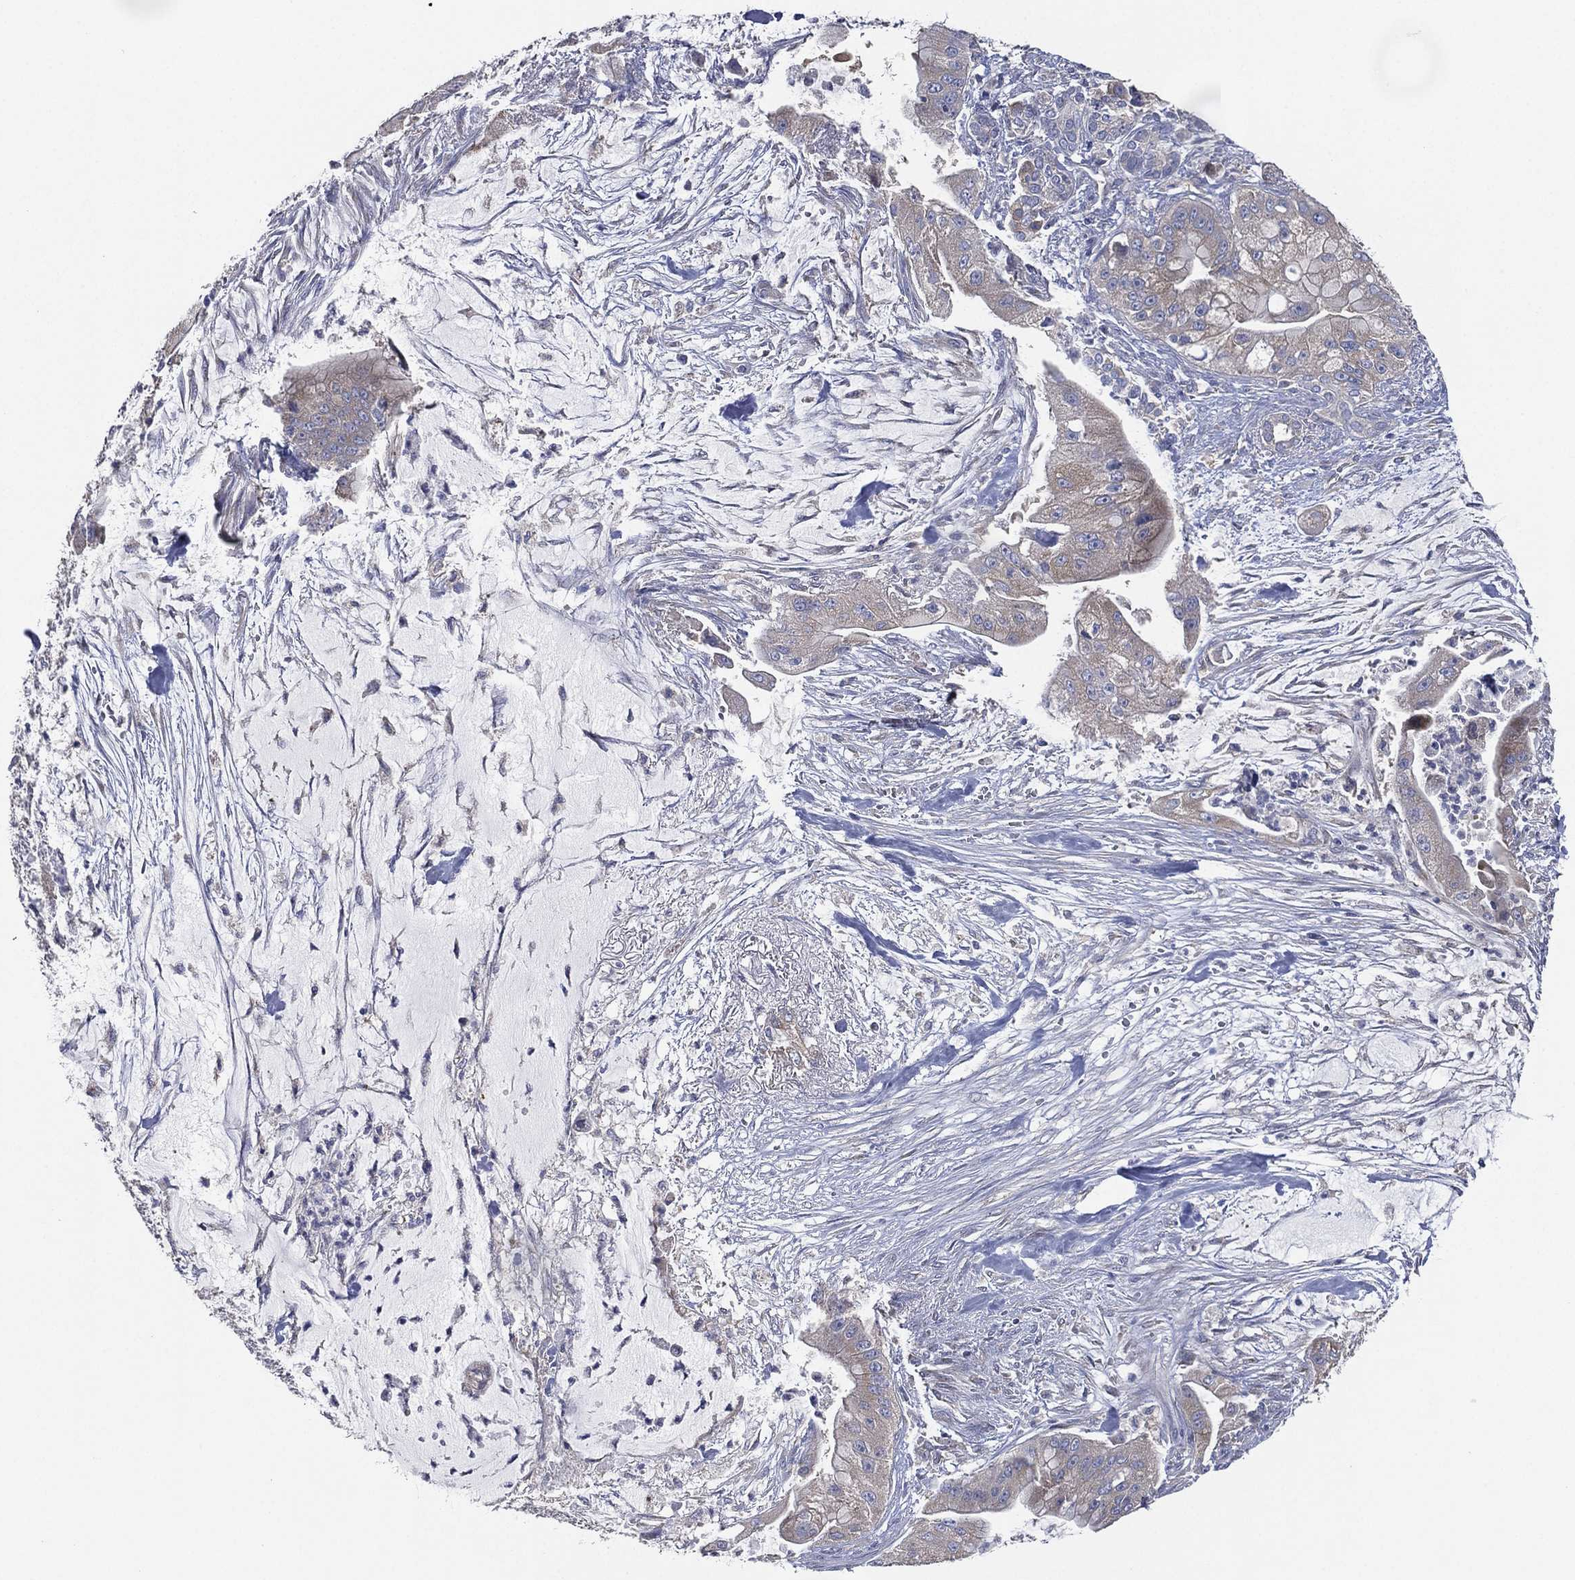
{"staining": {"intensity": "negative", "quantity": "none", "location": "none"}, "tissue": "pancreatic cancer", "cell_type": "Tumor cells", "image_type": "cancer", "snomed": [{"axis": "morphology", "description": "Normal tissue, NOS"}, {"axis": "morphology", "description": "Inflammation, NOS"}, {"axis": "morphology", "description": "Adenocarcinoma, NOS"}, {"axis": "topography", "description": "Pancreas"}], "caption": "A photomicrograph of human pancreatic cancer (adenocarcinoma) is negative for staining in tumor cells.", "gene": "ATP8A2", "patient": {"sex": "male", "age": 57}}